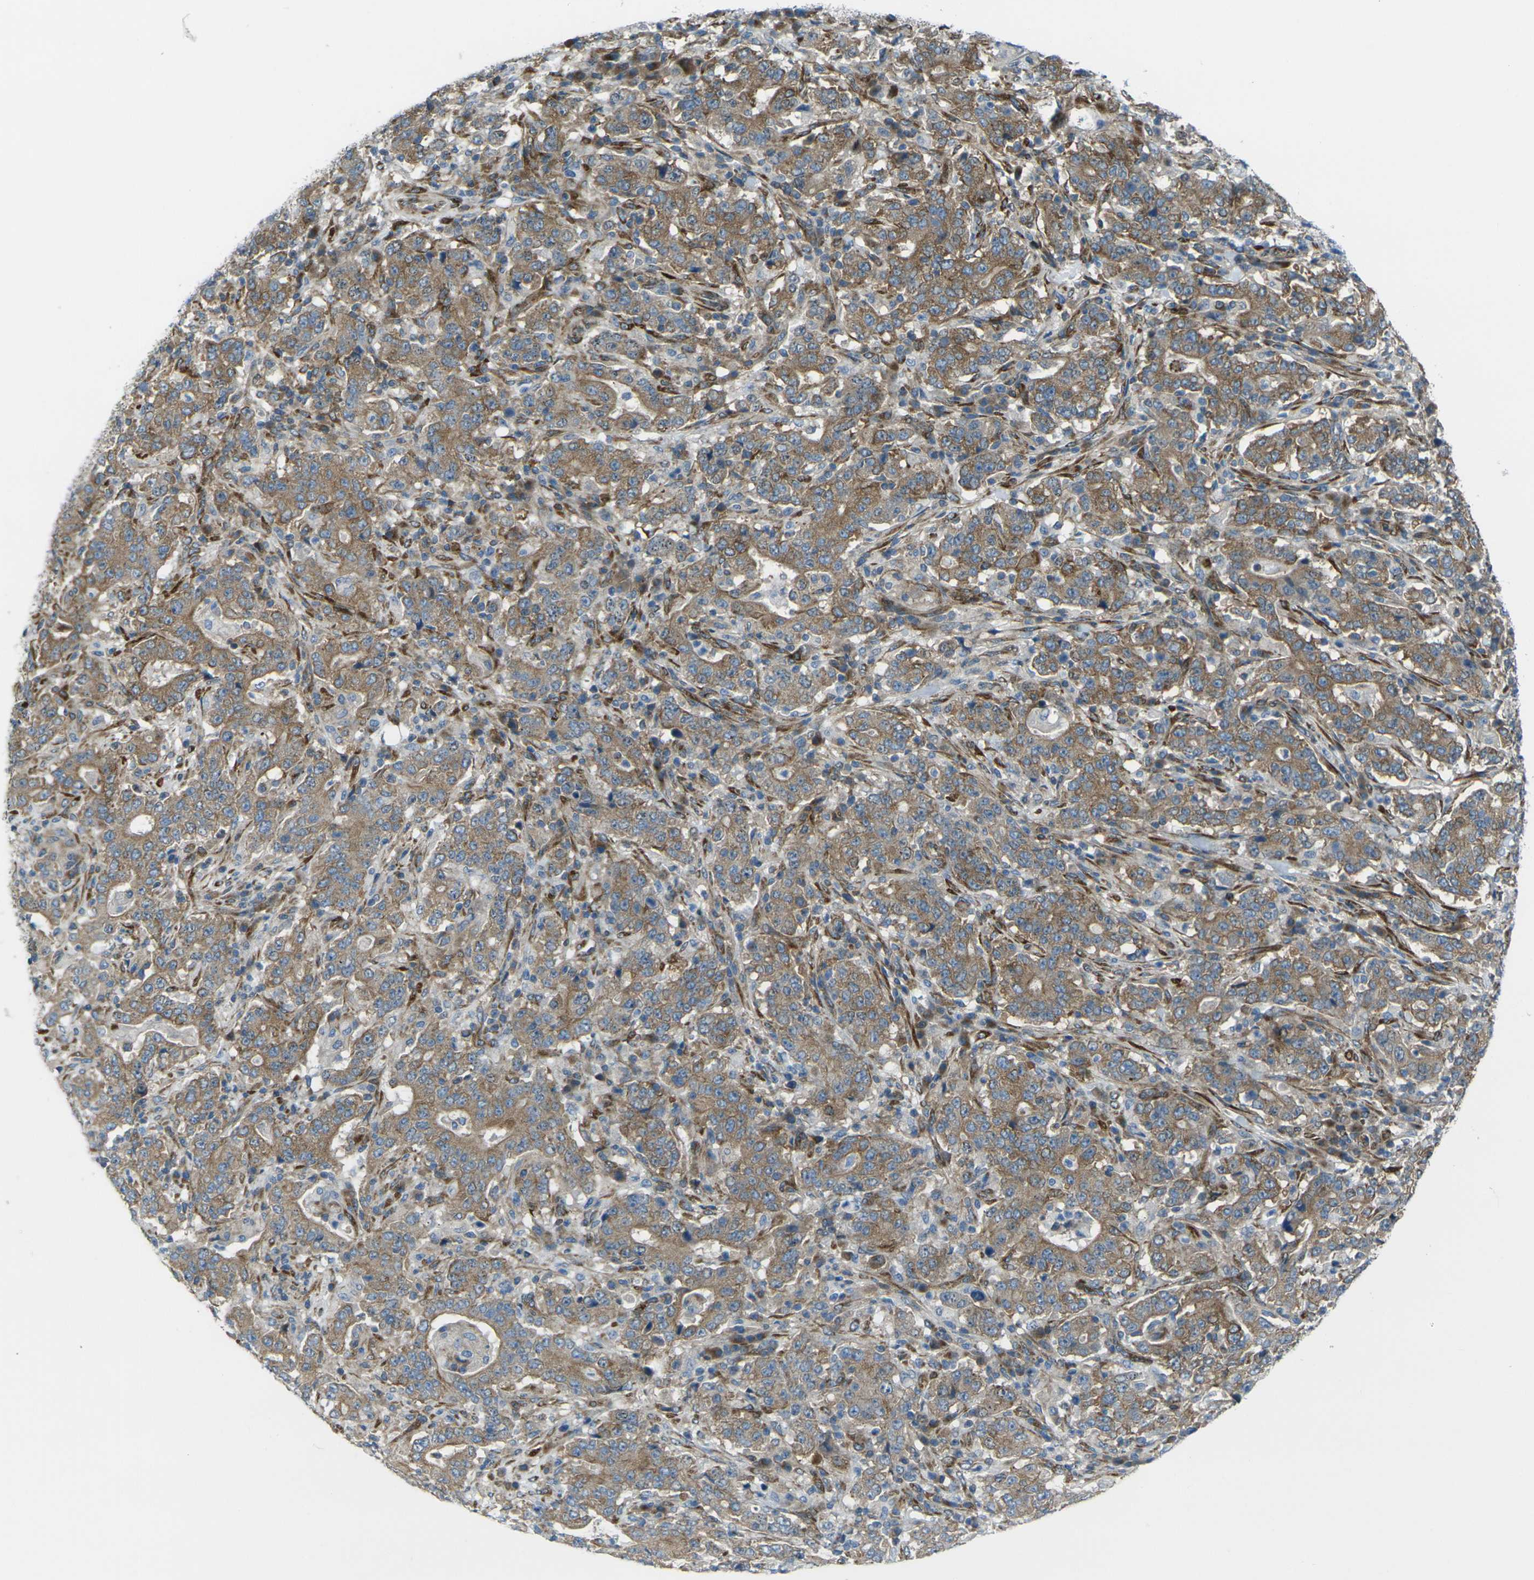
{"staining": {"intensity": "moderate", "quantity": ">75%", "location": "cytoplasmic/membranous"}, "tissue": "stomach cancer", "cell_type": "Tumor cells", "image_type": "cancer", "snomed": [{"axis": "morphology", "description": "Normal tissue, NOS"}, {"axis": "morphology", "description": "Adenocarcinoma, NOS"}, {"axis": "topography", "description": "Stomach, upper"}, {"axis": "topography", "description": "Stomach"}], "caption": "Stomach adenocarcinoma stained with a protein marker displays moderate staining in tumor cells.", "gene": "CELSR2", "patient": {"sex": "male", "age": 59}}